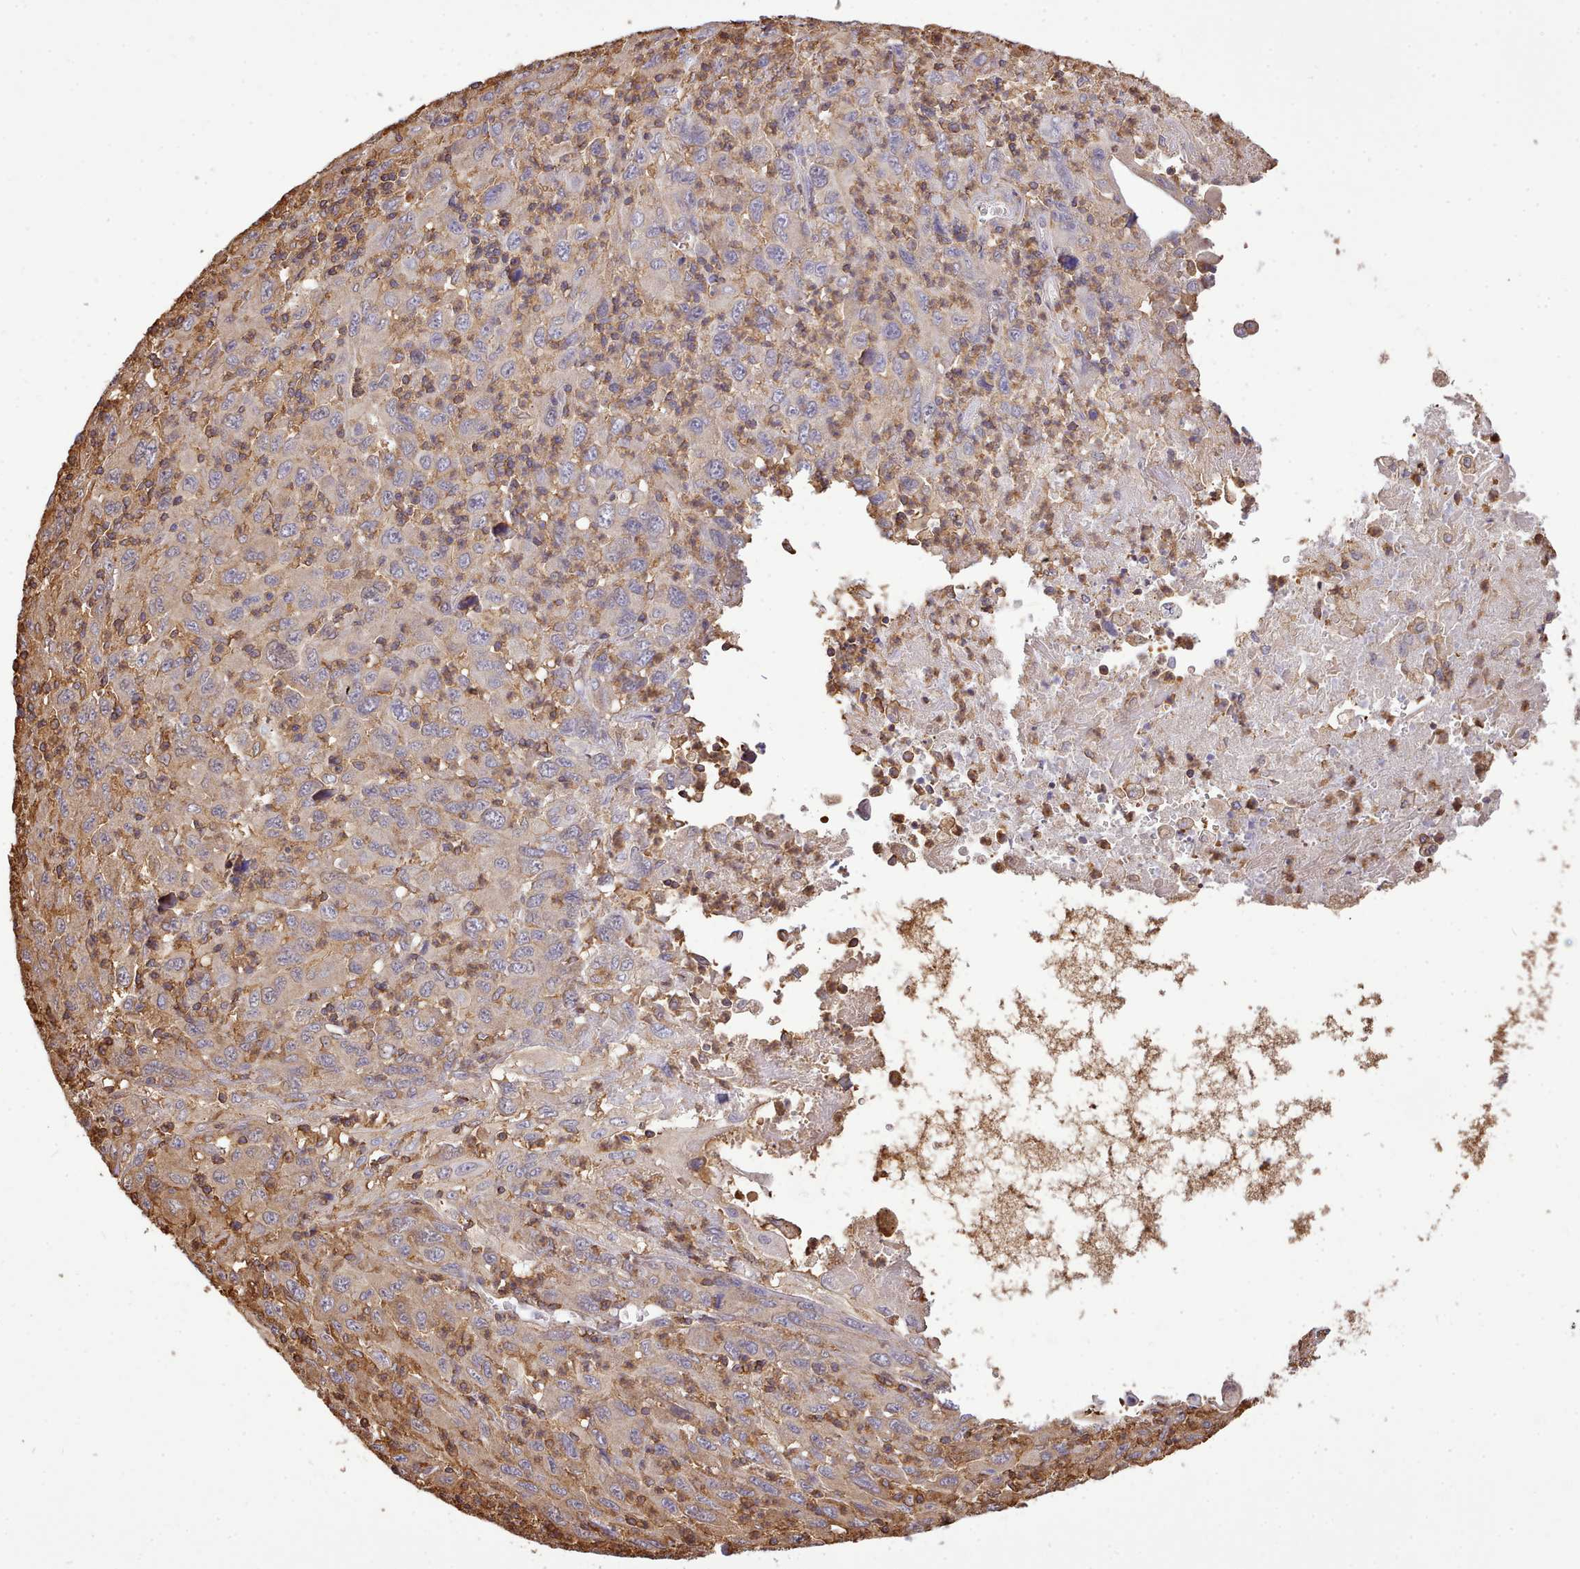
{"staining": {"intensity": "weak", "quantity": "25%-75%", "location": "cytoplasmic/membranous"}, "tissue": "melanoma", "cell_type": "Tumor cells", "image_type": "cancer", "snomed": [{"axis": "morphology", "description": "Malignant melanoma, Metastatic site"}, {"axis": "topography", "description": "Skin"}], "caption": "Melanoma tissue reveals weak cytoplasmic/membranous positivity in approximately 25%-75% of tumor cells", "gene": "CAPZA1", "patient": {"sex": "female", "age": 56}}